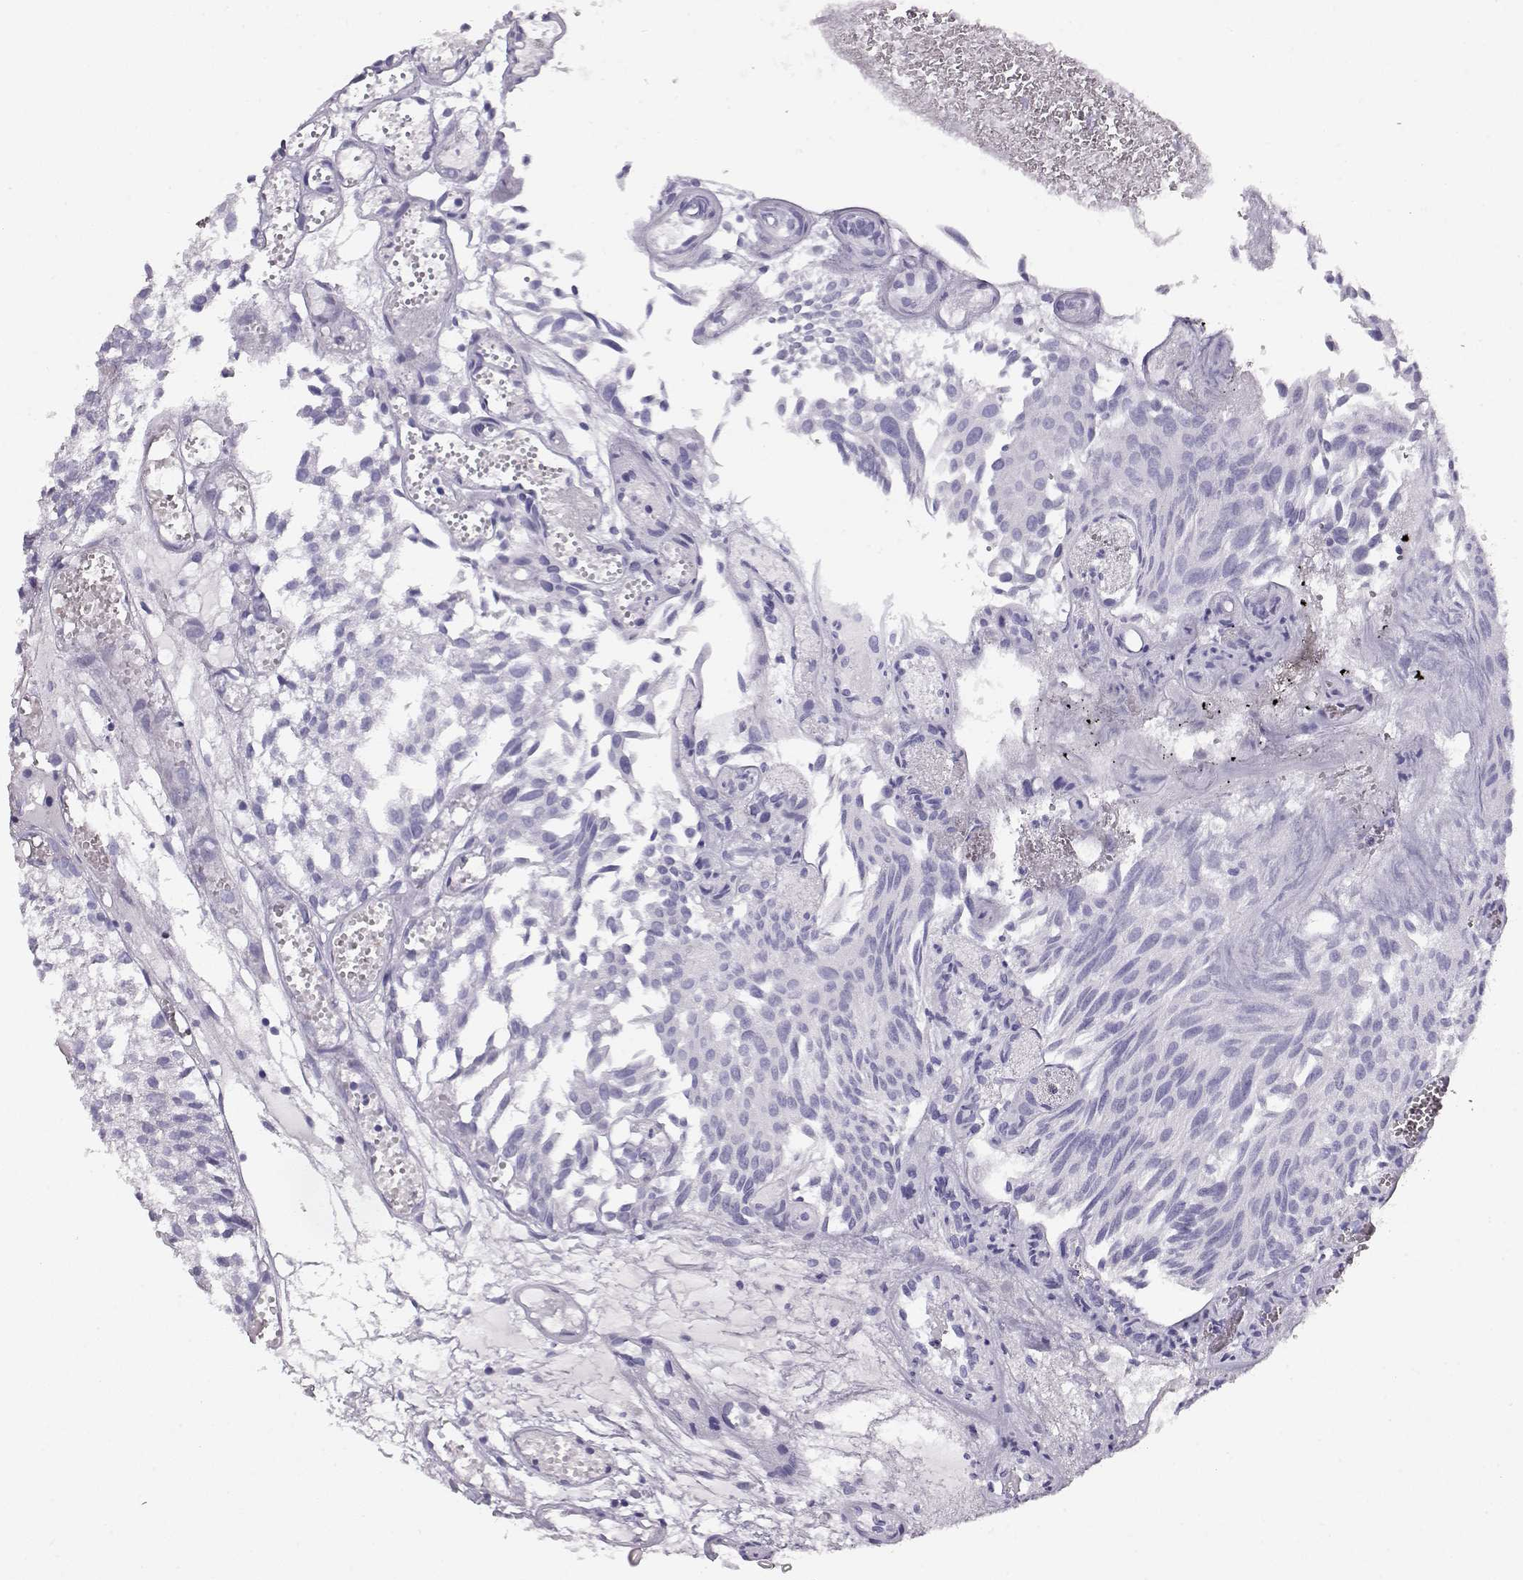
{"staining": {"intensity": "negative", "quantity": "none", "location": "none"}, "tissue": "urothelial cancer", "cell_type": "Tumor cells", "image_type": "cancer", "snomed": [{"axis": "morphology", "description": "Urothelial carcinoma, Low grade"}, {"axis": "topography", "description": "Urinary bladder"}], "caption": "Tumor cells are negative for brown protein staining in urothelial cancer.", "gene": "ACTN2", "patient": {"sex": "male", "age": 79}}